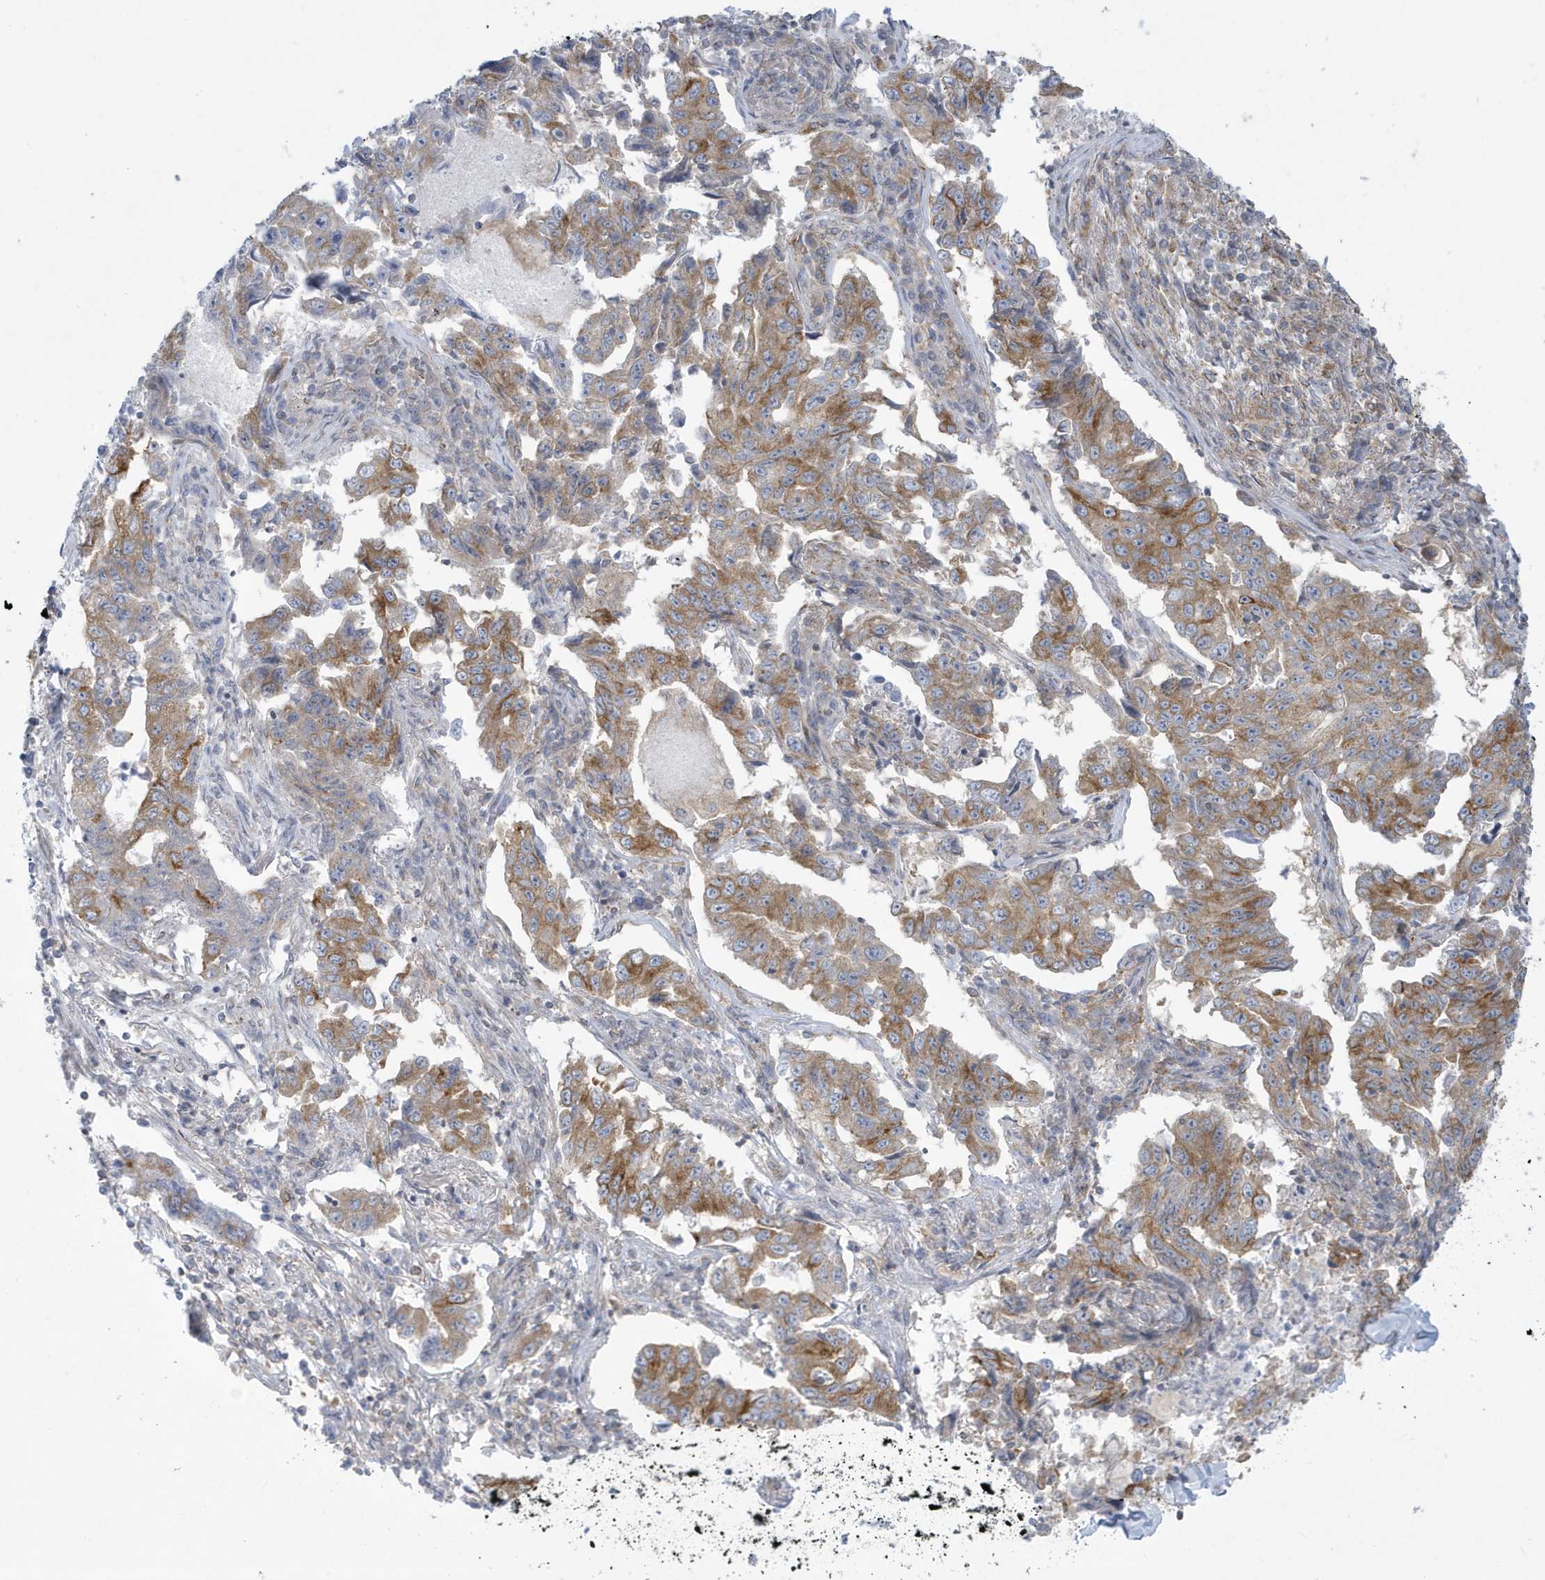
{"staining": {"intensity": "moderate", "quantity": ">75%", "location": "cytoplasmic/membranous"}, "tissue": "lung cancer", "cell_type": "Tumor cells", "image_type": "cancer", "snomed": [{"axis": "morphology", "description": "Adenocarcinoma, NOS"}, {"axis": "topography", "description": "Lung"}], "caption": "This image reveals lung cancer stained with IHC to label a protein in brown. The cytoplasmic/membranous of tumor cells show moderate positivity for the protein. Nuclei are counter-stained blue.", "gene": "SLAMF9", "patient": {"sex": "female", "age": 51}}